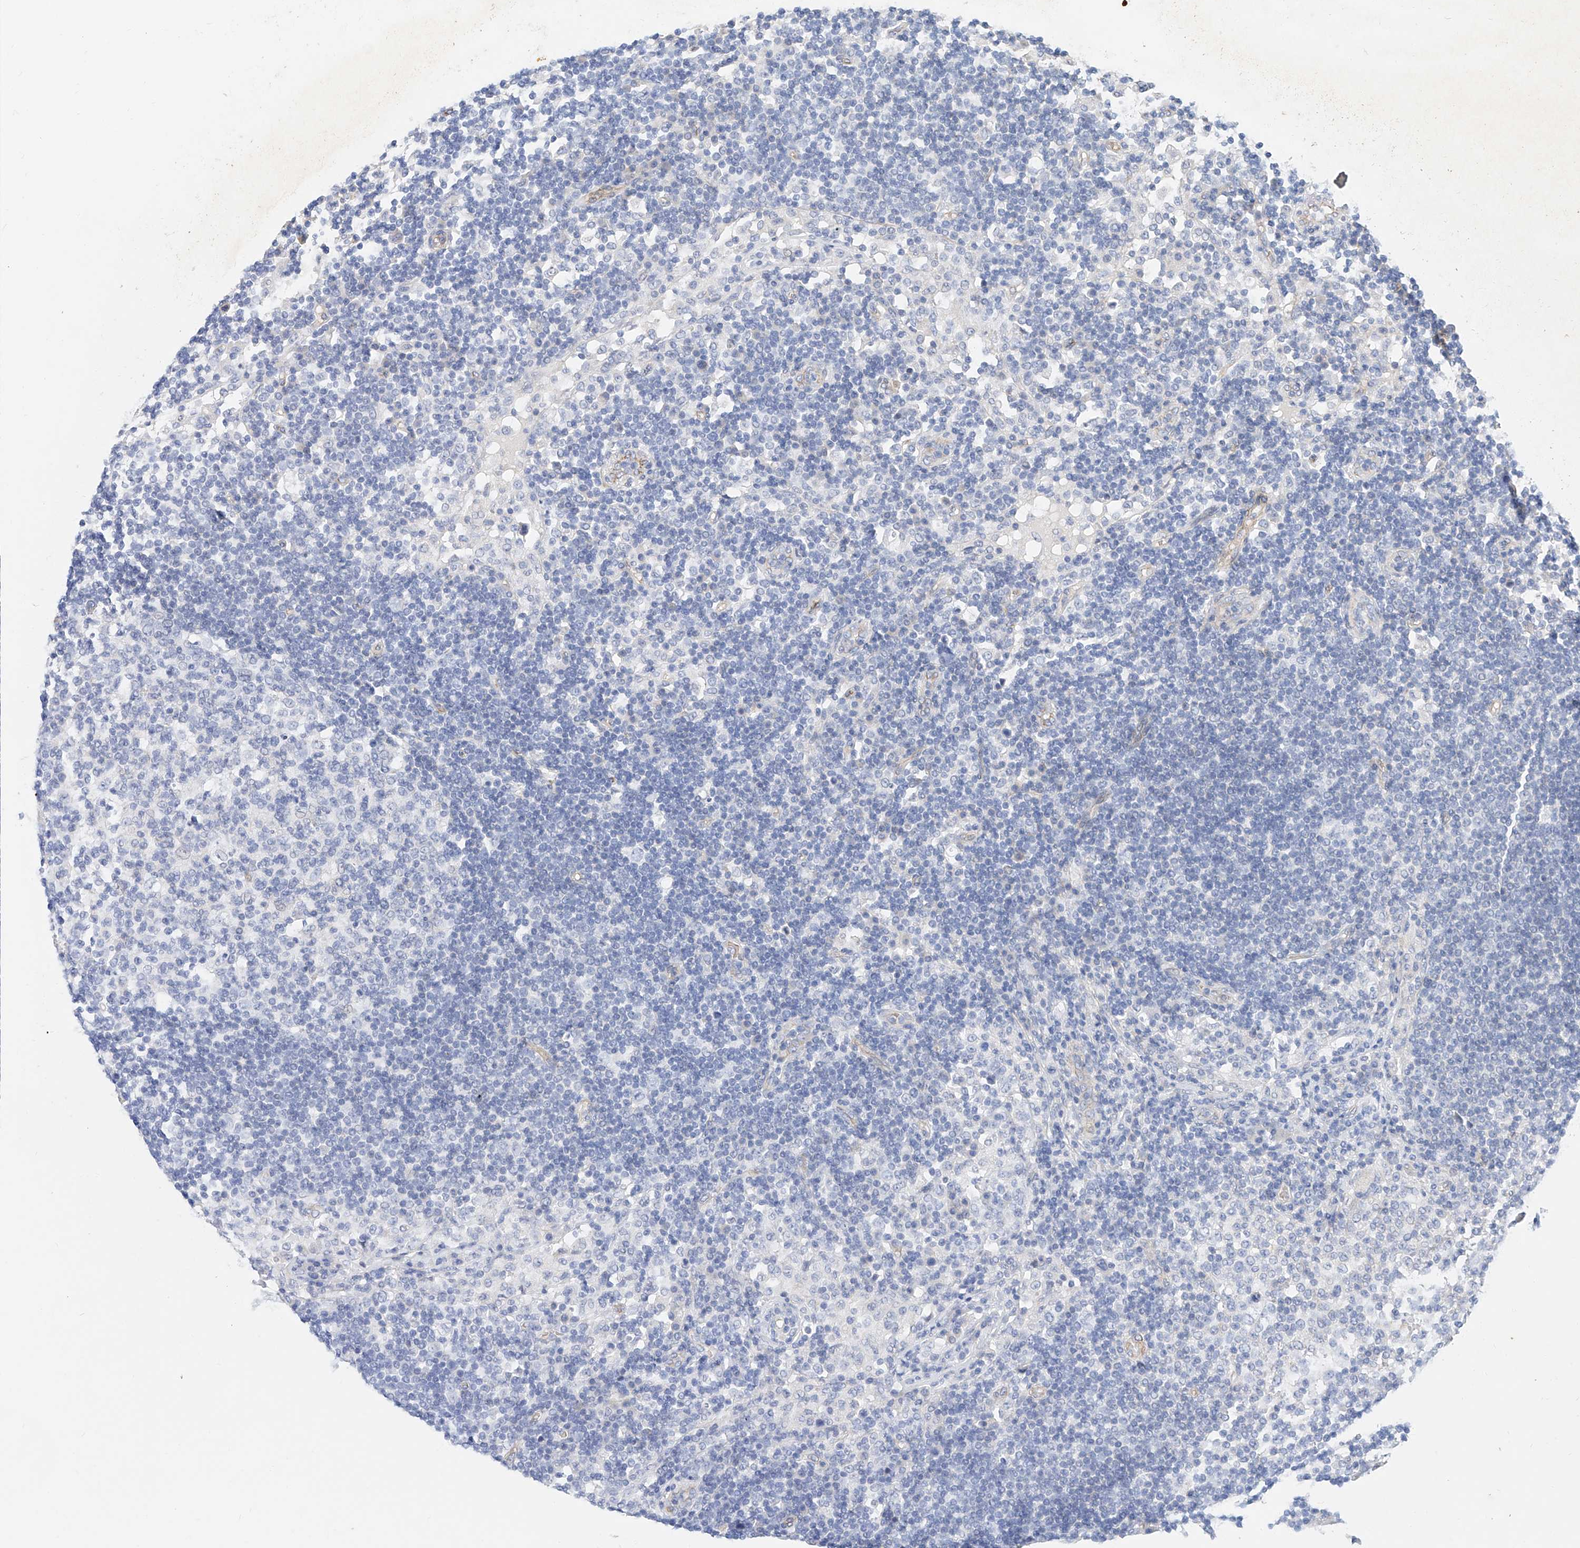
{"staining": {"intensity": "negative", "quantity": "none", "location": "none"}, "tissue": "lymph node", "cell_type": "Germinal center cells", "image_type": "normal", "snomed": [{"axis": "morphology", "description": "Normal tissue, NOS"}, {"axis": "topography", "description": "Lymph node"}], "caption": "This histopathology image is of benign lymph node stained with immunohistochemistry to label a protein in brown with the nuclei are counter-stained blue. There is no expression in germinal center cells. (DAB immunohistochemistry (IHC) visualized using brightfield microscopy, high magnification).", "gene": "SBSPON", "patient": {"sex": "female", "age": 53}}